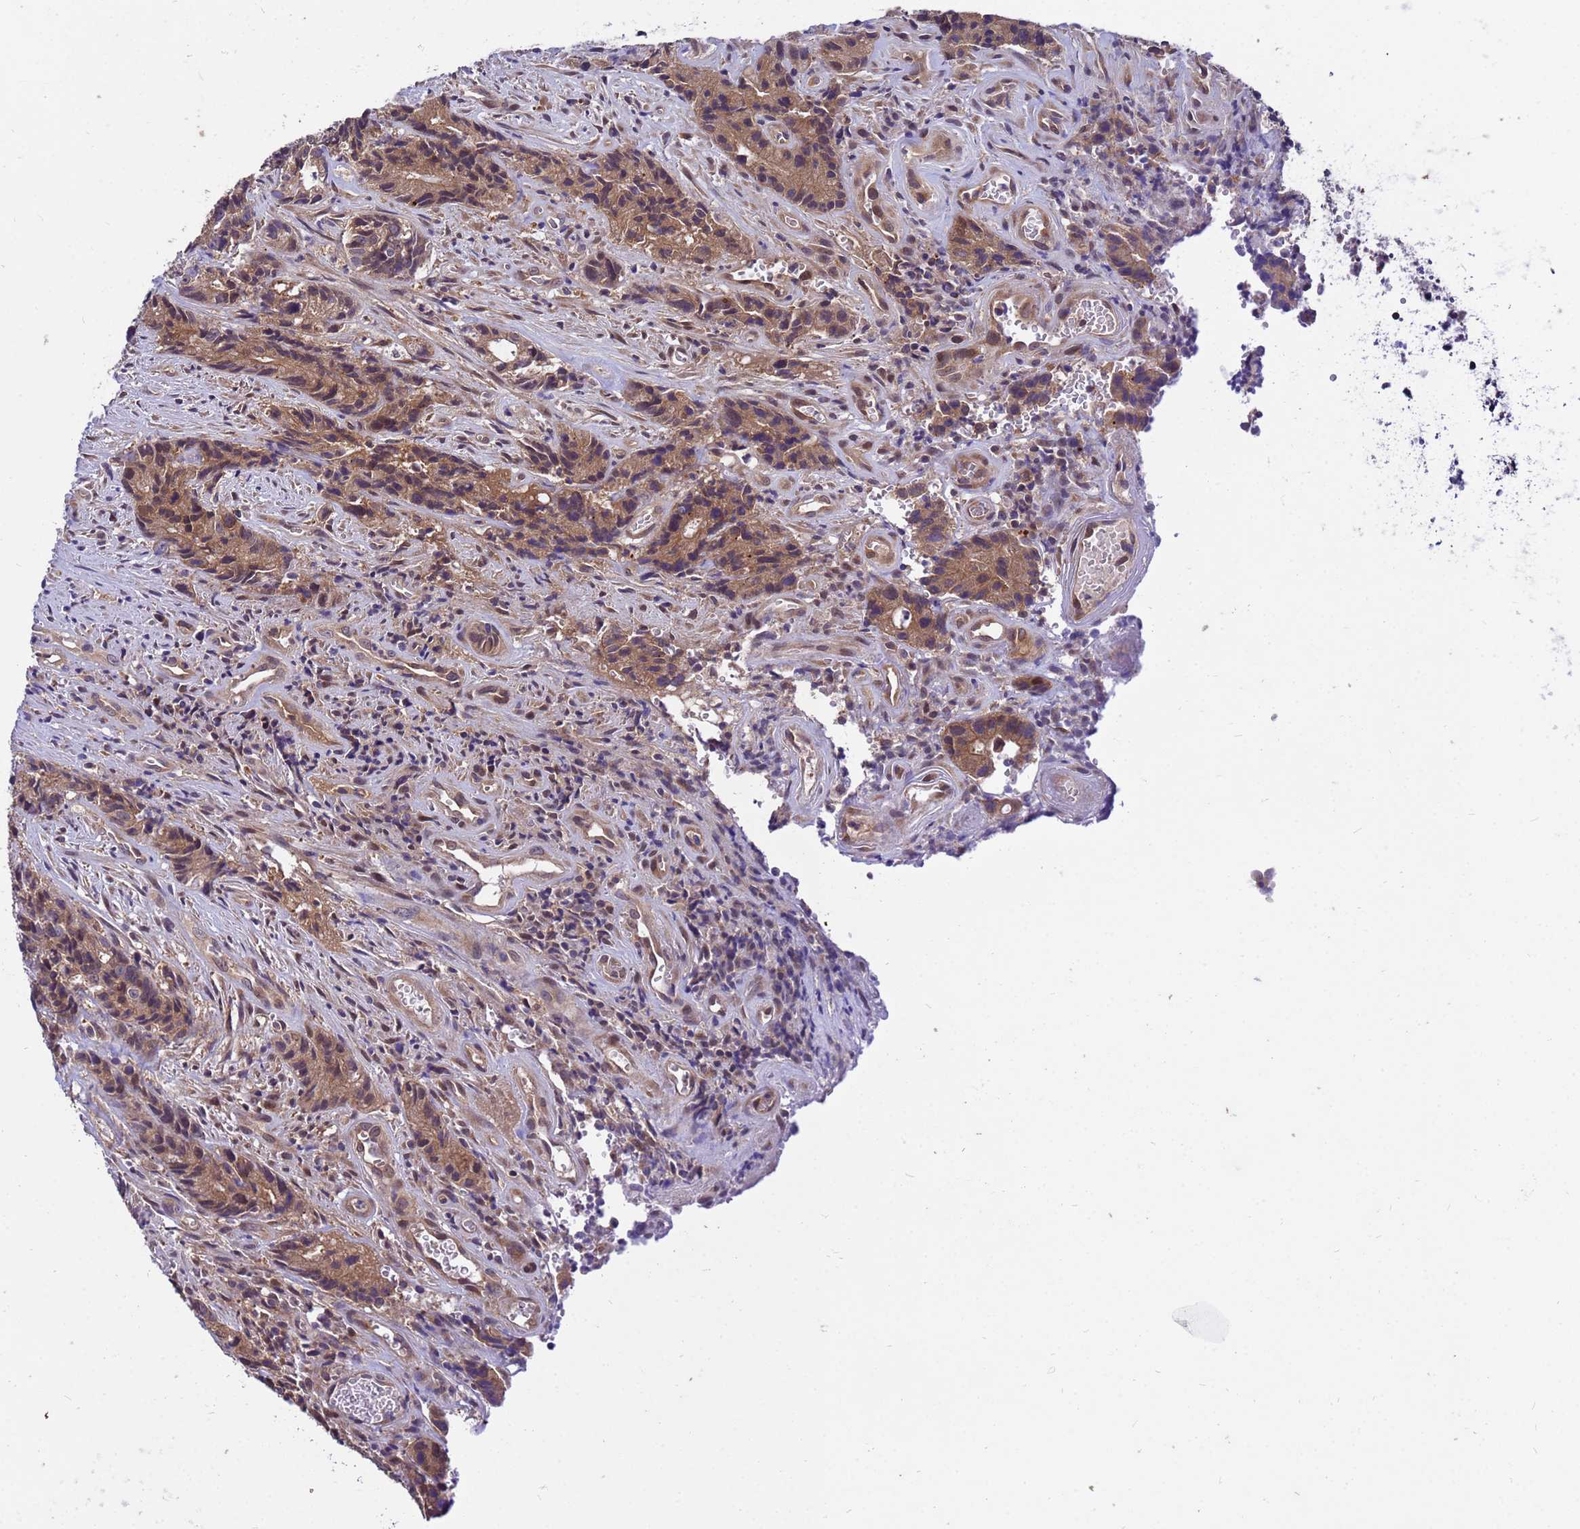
{"staining": {"intensity": "moderate", "quantity": ">75%", "location": "cytoplasmic/membranous"}, "tissue": "colorectal cancer", "cell_type": "Tumor cells", "image_type": "cancer", "snomed": [{"axis": "morphology", "description": "Adenocarcinoma, NOS"}, {"axis": "topography", "description": "Colon"}], "caption": "Moderate cytoplasmic/membranous positivity for a protein is identified in approximately >75% of tumor cells of colorectal adenocarcinoma using IHC.", "gene": "GET3", "patient": {"sex": "female", "age": 57}}